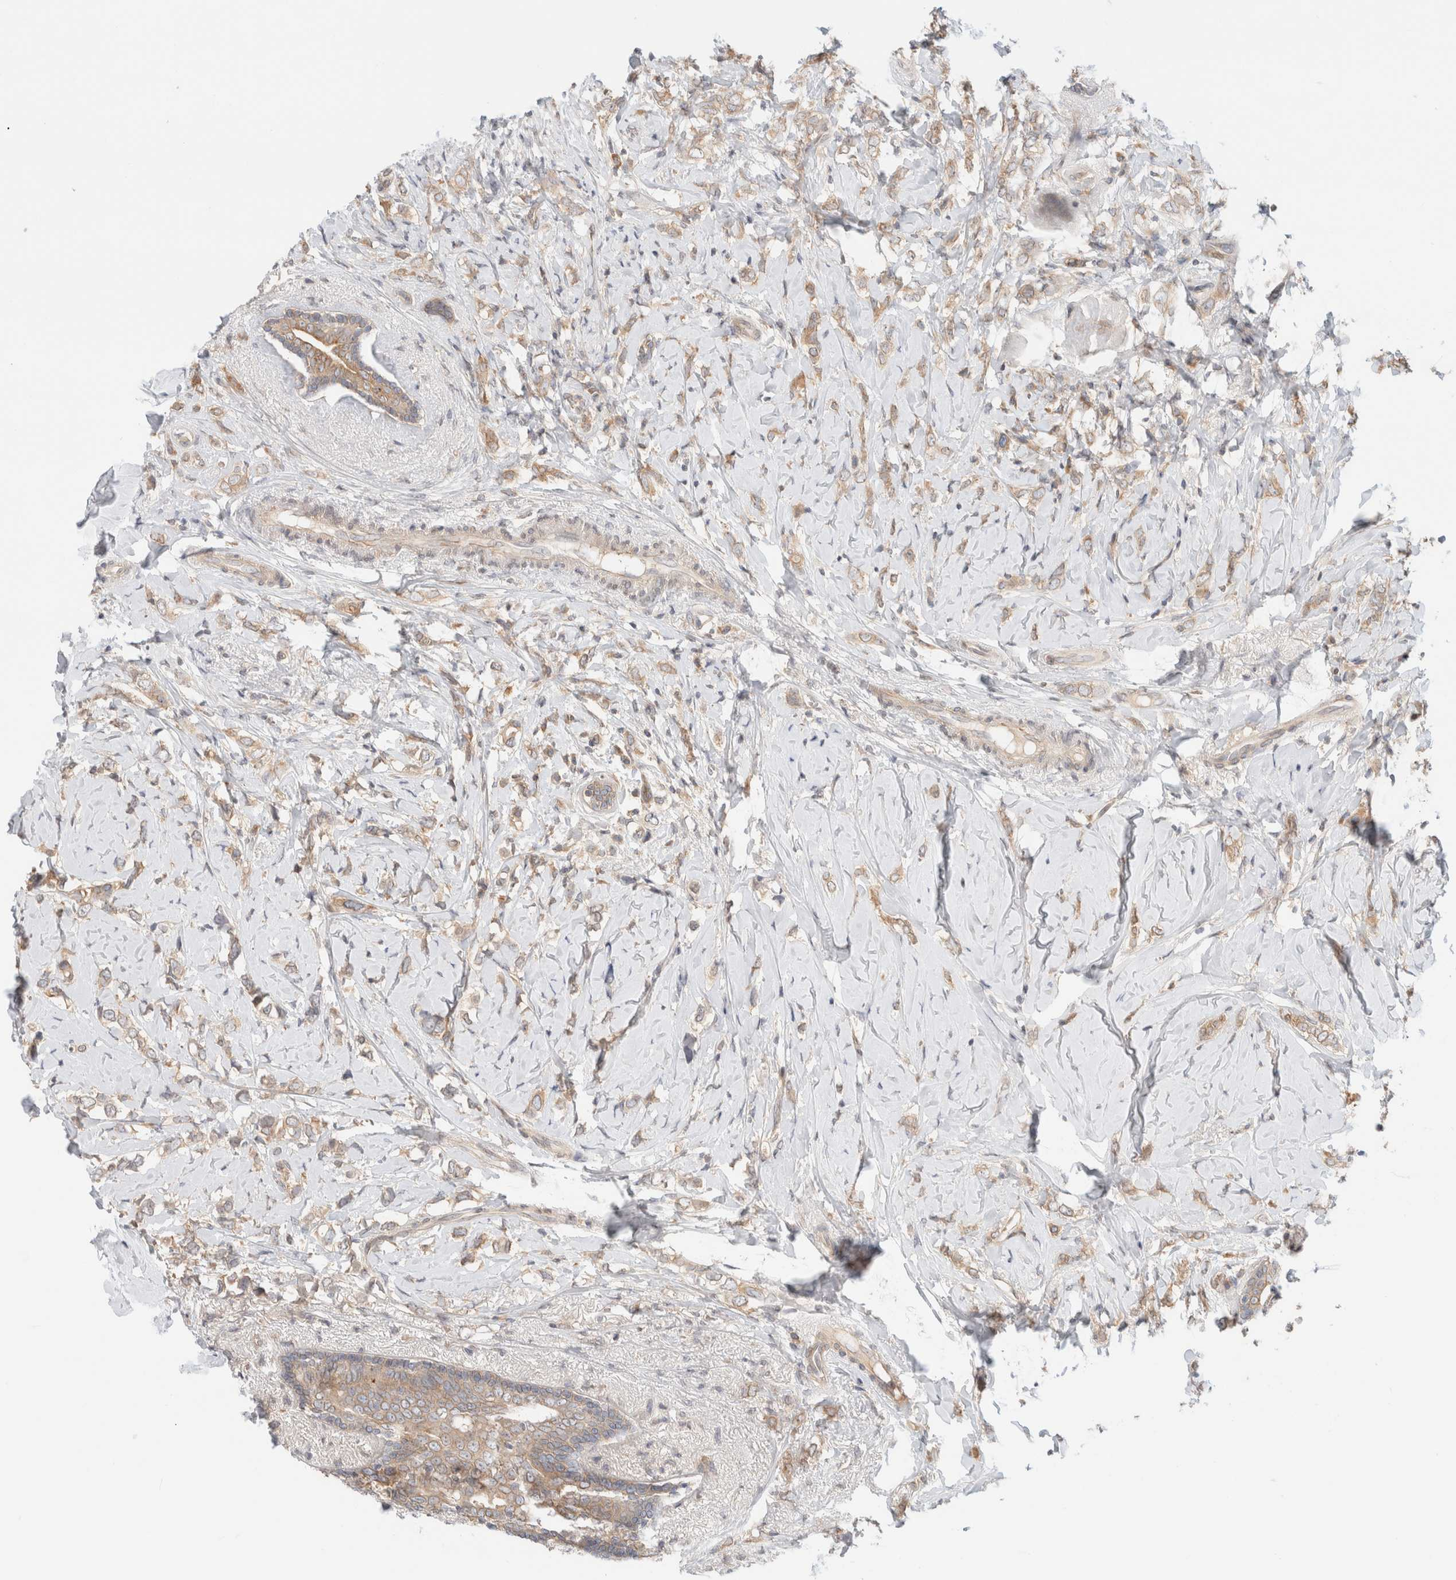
{"staining": {"intensity": "weak", "quantity": ">75%", "location": "cytoplasmic/membranous"}, "tissue": "breast cancer", "cell_type": "Tumor cells", "image_type": "cancer", "snomed": [{"axis": "morphology", "description": "Normal tissue, NOS"}, {"axis": "morphology", "description": "Lobular carcinoma"}, {"axis": "topography", "description": "Breast"}], "caption": "A low amount of weak cytoplasmic/membranous staining is seen in approximately >75% of tumor cells in breast lobular carcinoma tissue.", "gene": "MARK3", "patient": {"sex": "female", "age": 47}}